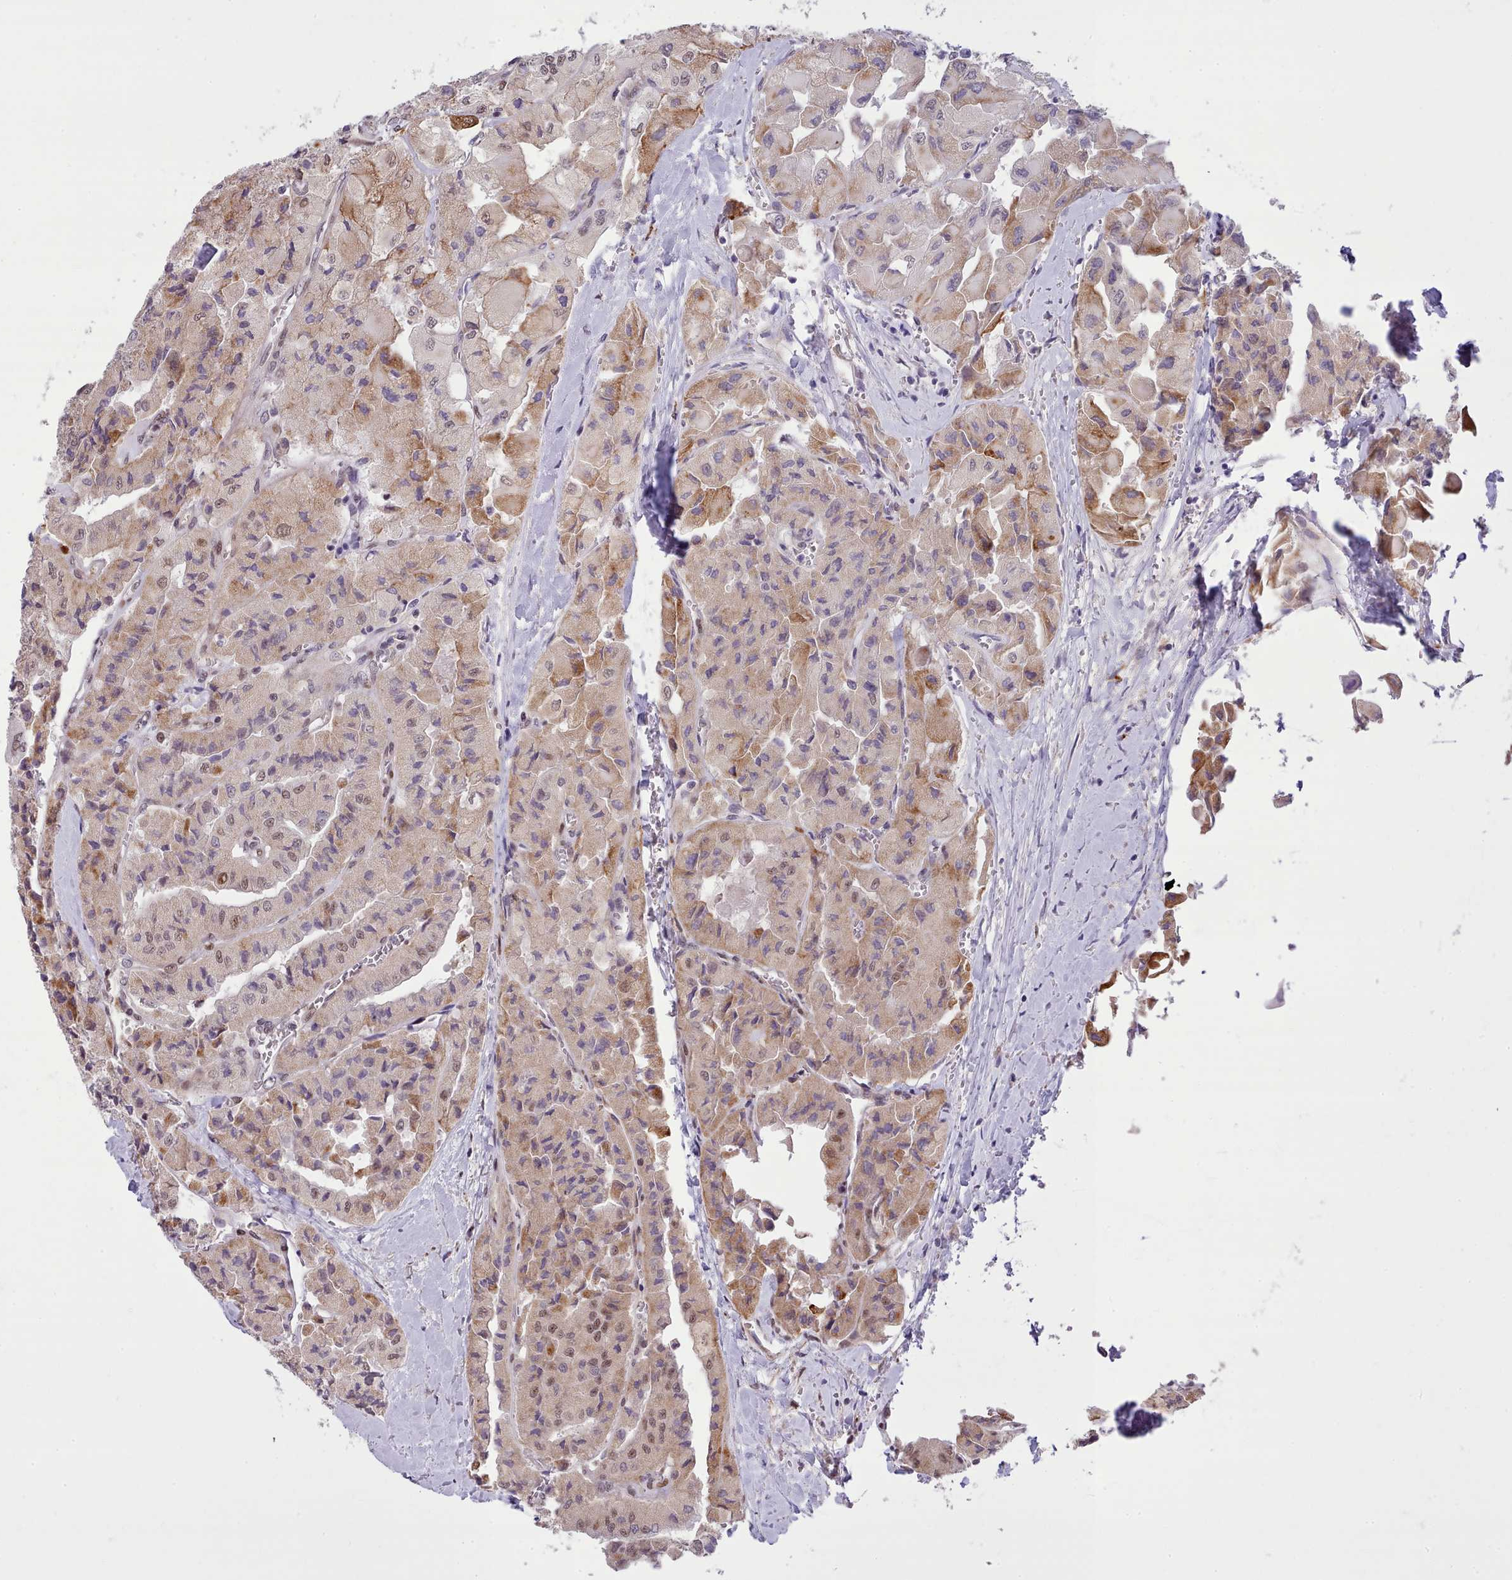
{"staining": {"intensity": "moderate", "quantity": "25%-75%", "location": "cytoplasmic/membranous,nuclear"}, "tissue": "thyroid cancer", "cell_type": "Tumor cells", "image_type": "cancer", "snomed": [{"axis": "morphology", "description": "Normal tissue, NOS"}, {"axis": "morphology", "description": "Papillary adenocarcinoma, NOS"}, {"axis": "topography", "description": "Thyroid gland"}], "caption": "Thyroid cancer (papillary adenocarcinoma) stained with a protein marker displays moderate staining in tumor cells.", "gene": "HOXB7", "patient": {"sex": "female", "age": 59}}